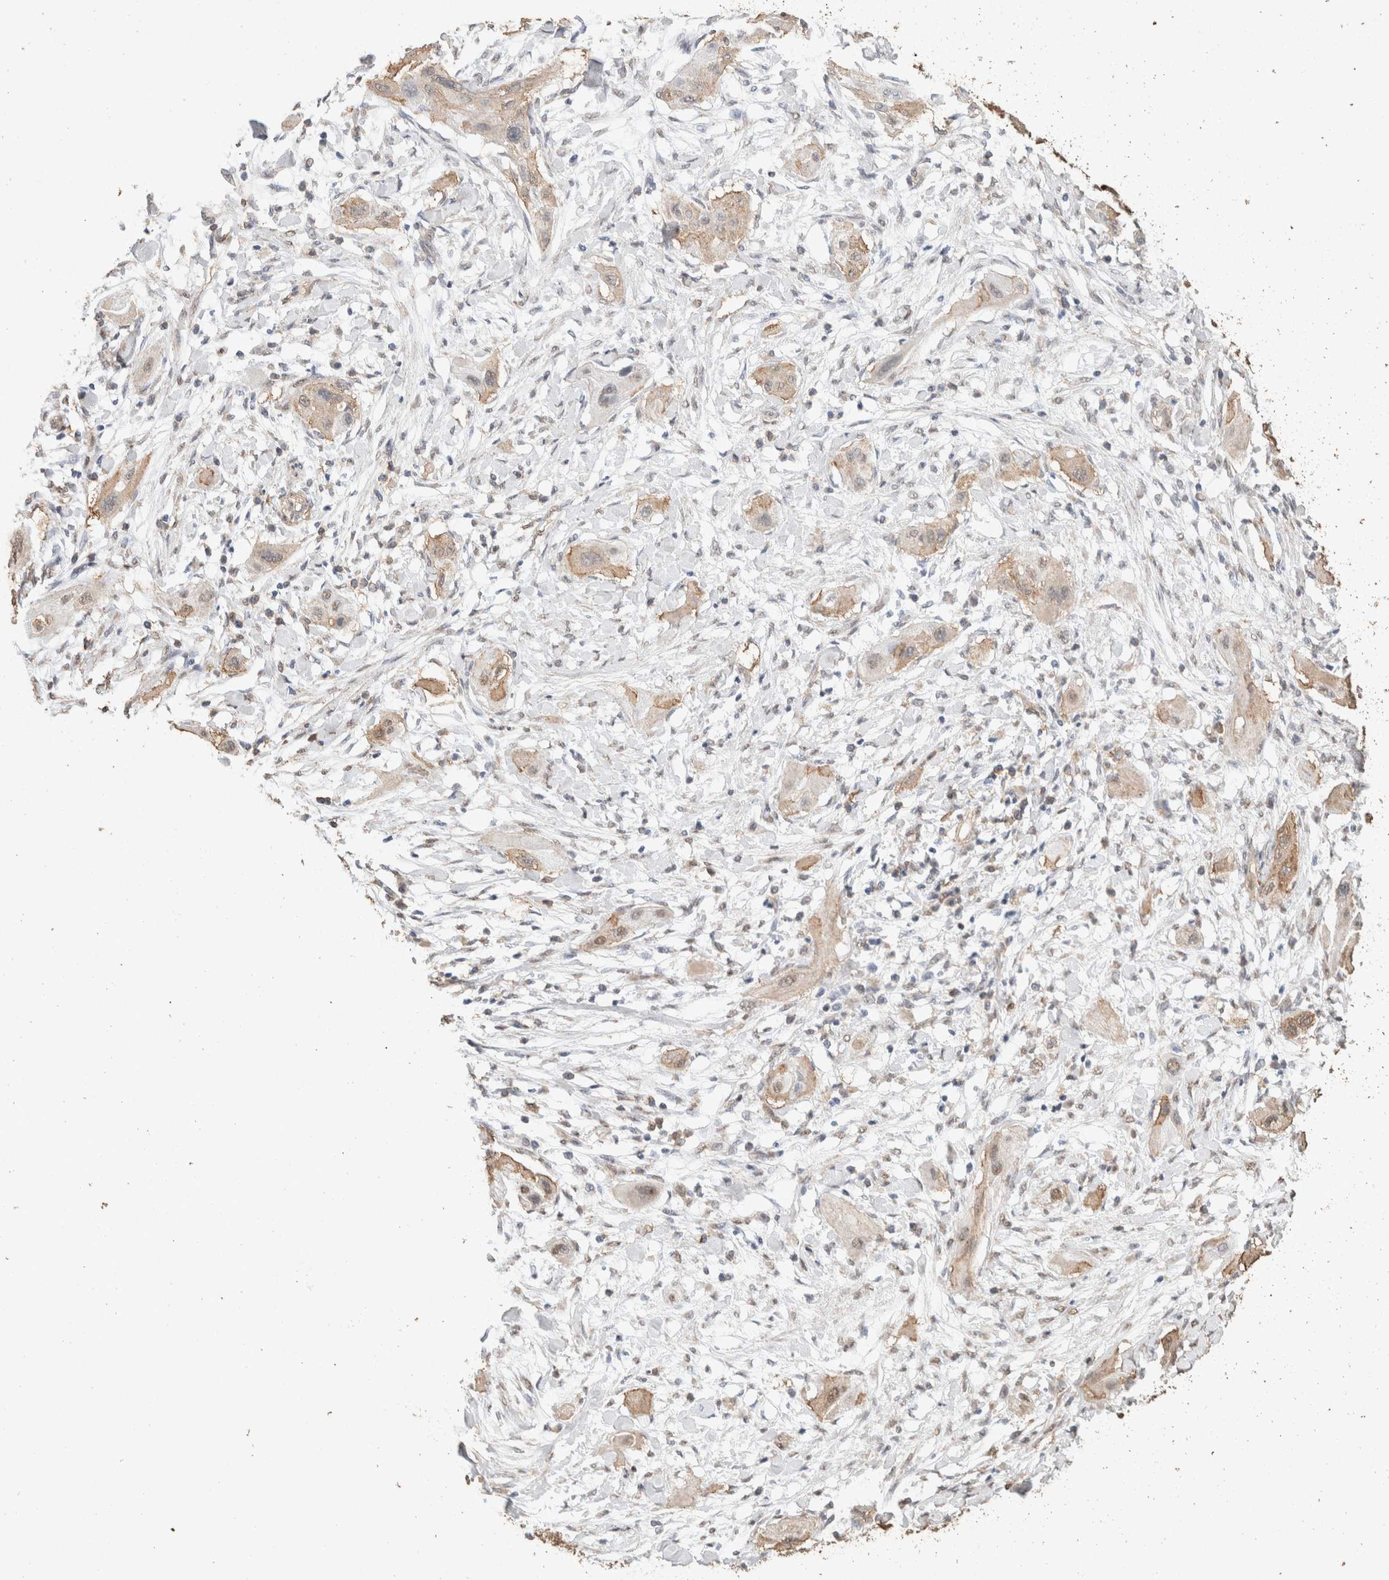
{"staining": {"intensity": "weak", "quantity": "<25%", "location": "cytoplasmic/membranous"}, "tissue": "lung cancer", "cell_type": "Tumor cells", "image_type": "cancer", "snomed": [{"axis": "morphology", "description": "Squamous cell carcinoma, NOS"}, {"axis": "topography", "description": "Lung"}], "caption": "Photomicrograph shows no significant protein staining in tumor cells of lung cancer (squamous cell carcinoma). The staining is performed using DAB (3,3'-diaminobenzidine) brown chromogen with nuclei counter-stained in using hematoxylin.", "gene": "CX3CL1", "patient": {"sex": "female", "age": 47}}